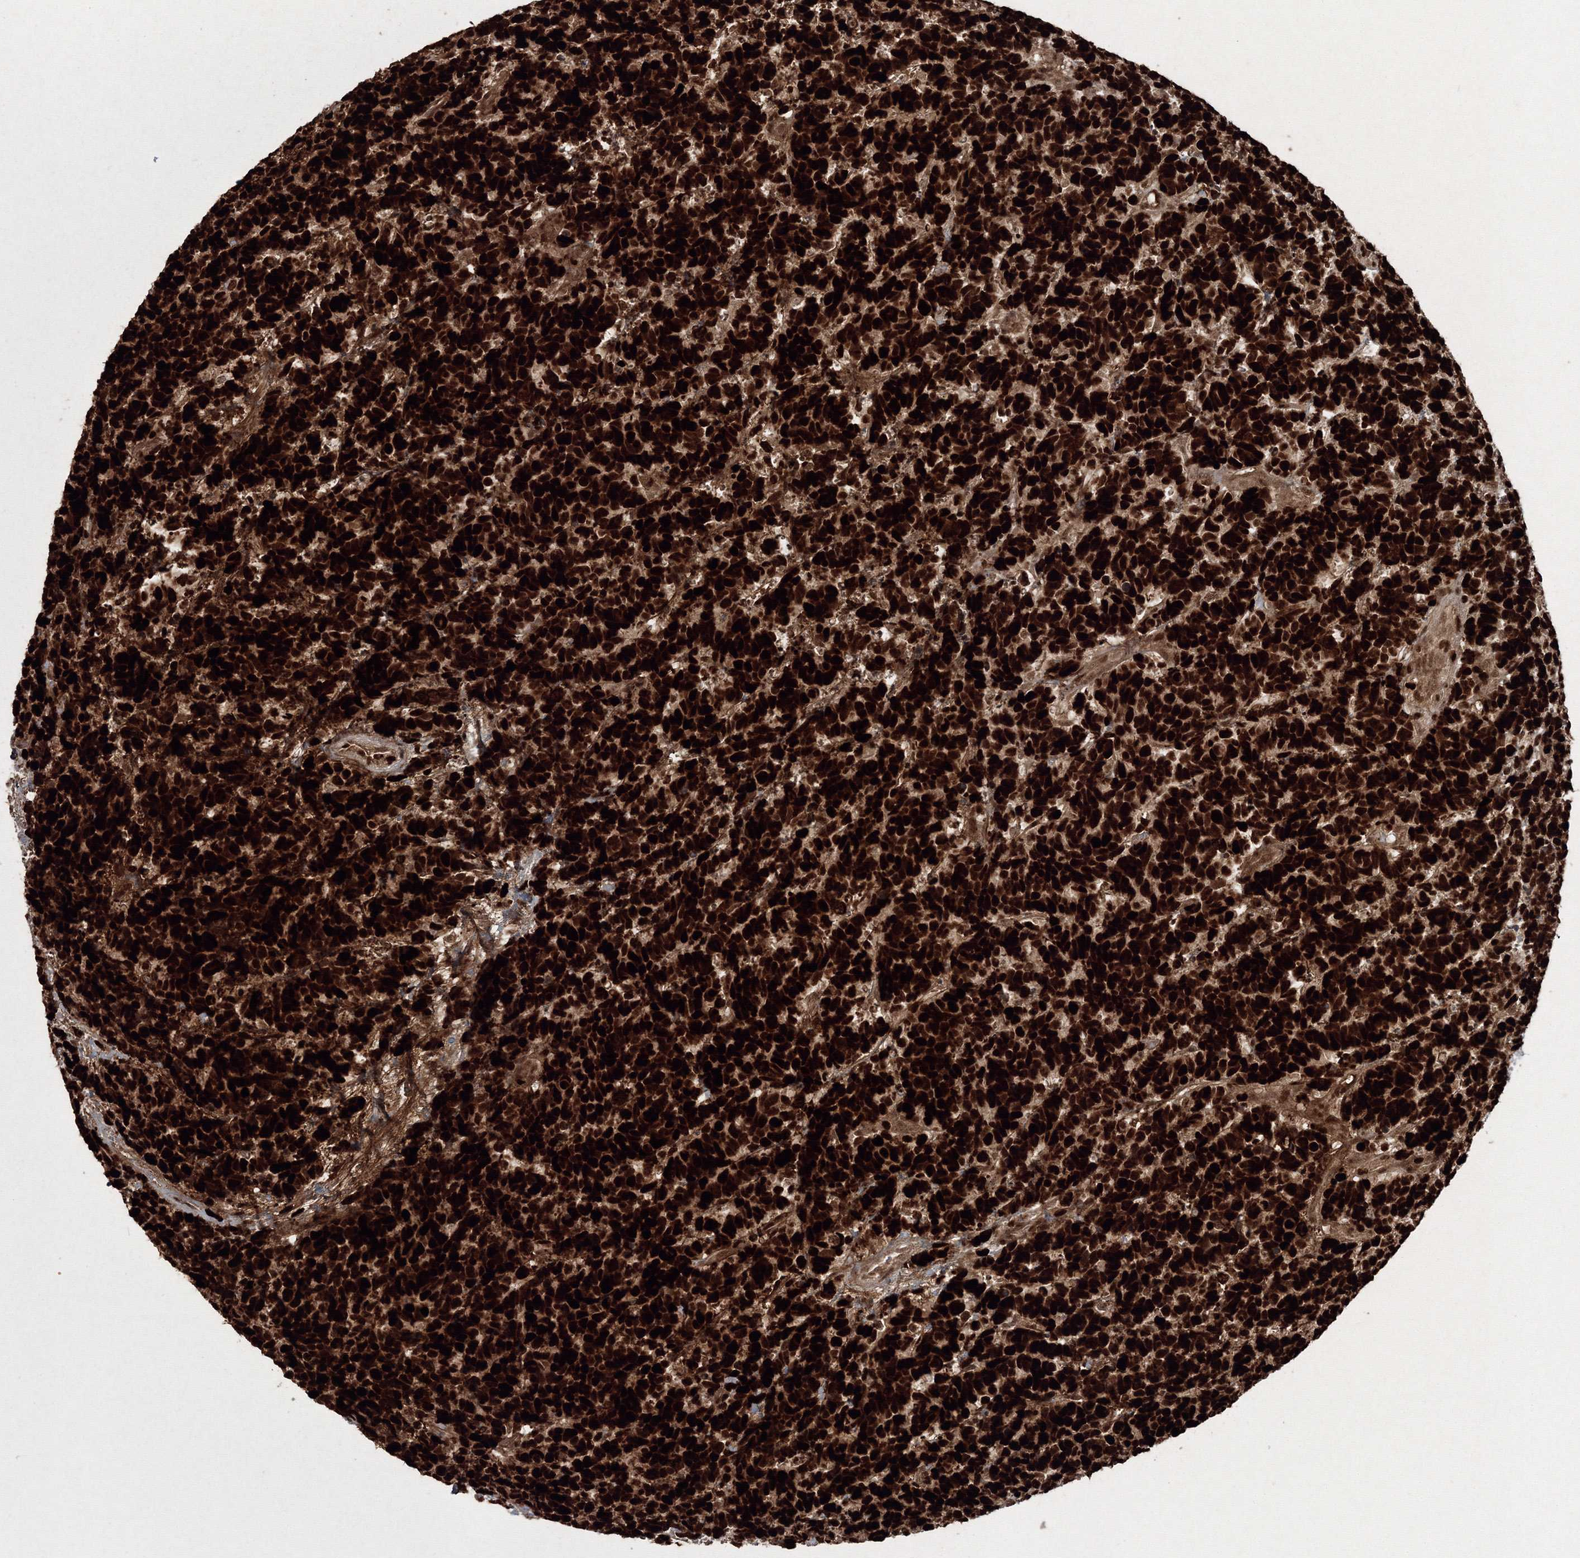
{"staining": {"intensity": "strong", "quantity": ">75%", "location": "nuclear"}, "tissue": "carcinoid", "cell_type": "Tumor cells", "image_type": "cancer", "snomed": [{"axis": "morphology", "description": "Carcinoma, NOS"}, {"axis": "morphology", "description": "Carcinoid, malignant, NOS"}, {"axis": "topography", "description": "Urinary bladder"}], "caption": "Carcinoid was stained to show a protein in brown. There is high levels of strong nuclear expression in about >75% of tumor cells. The protein of interest is shown in brown color, while the nuclei are stained blue.", "gene": "LIG1", "patient": {"sex": "male", "age": 57}}